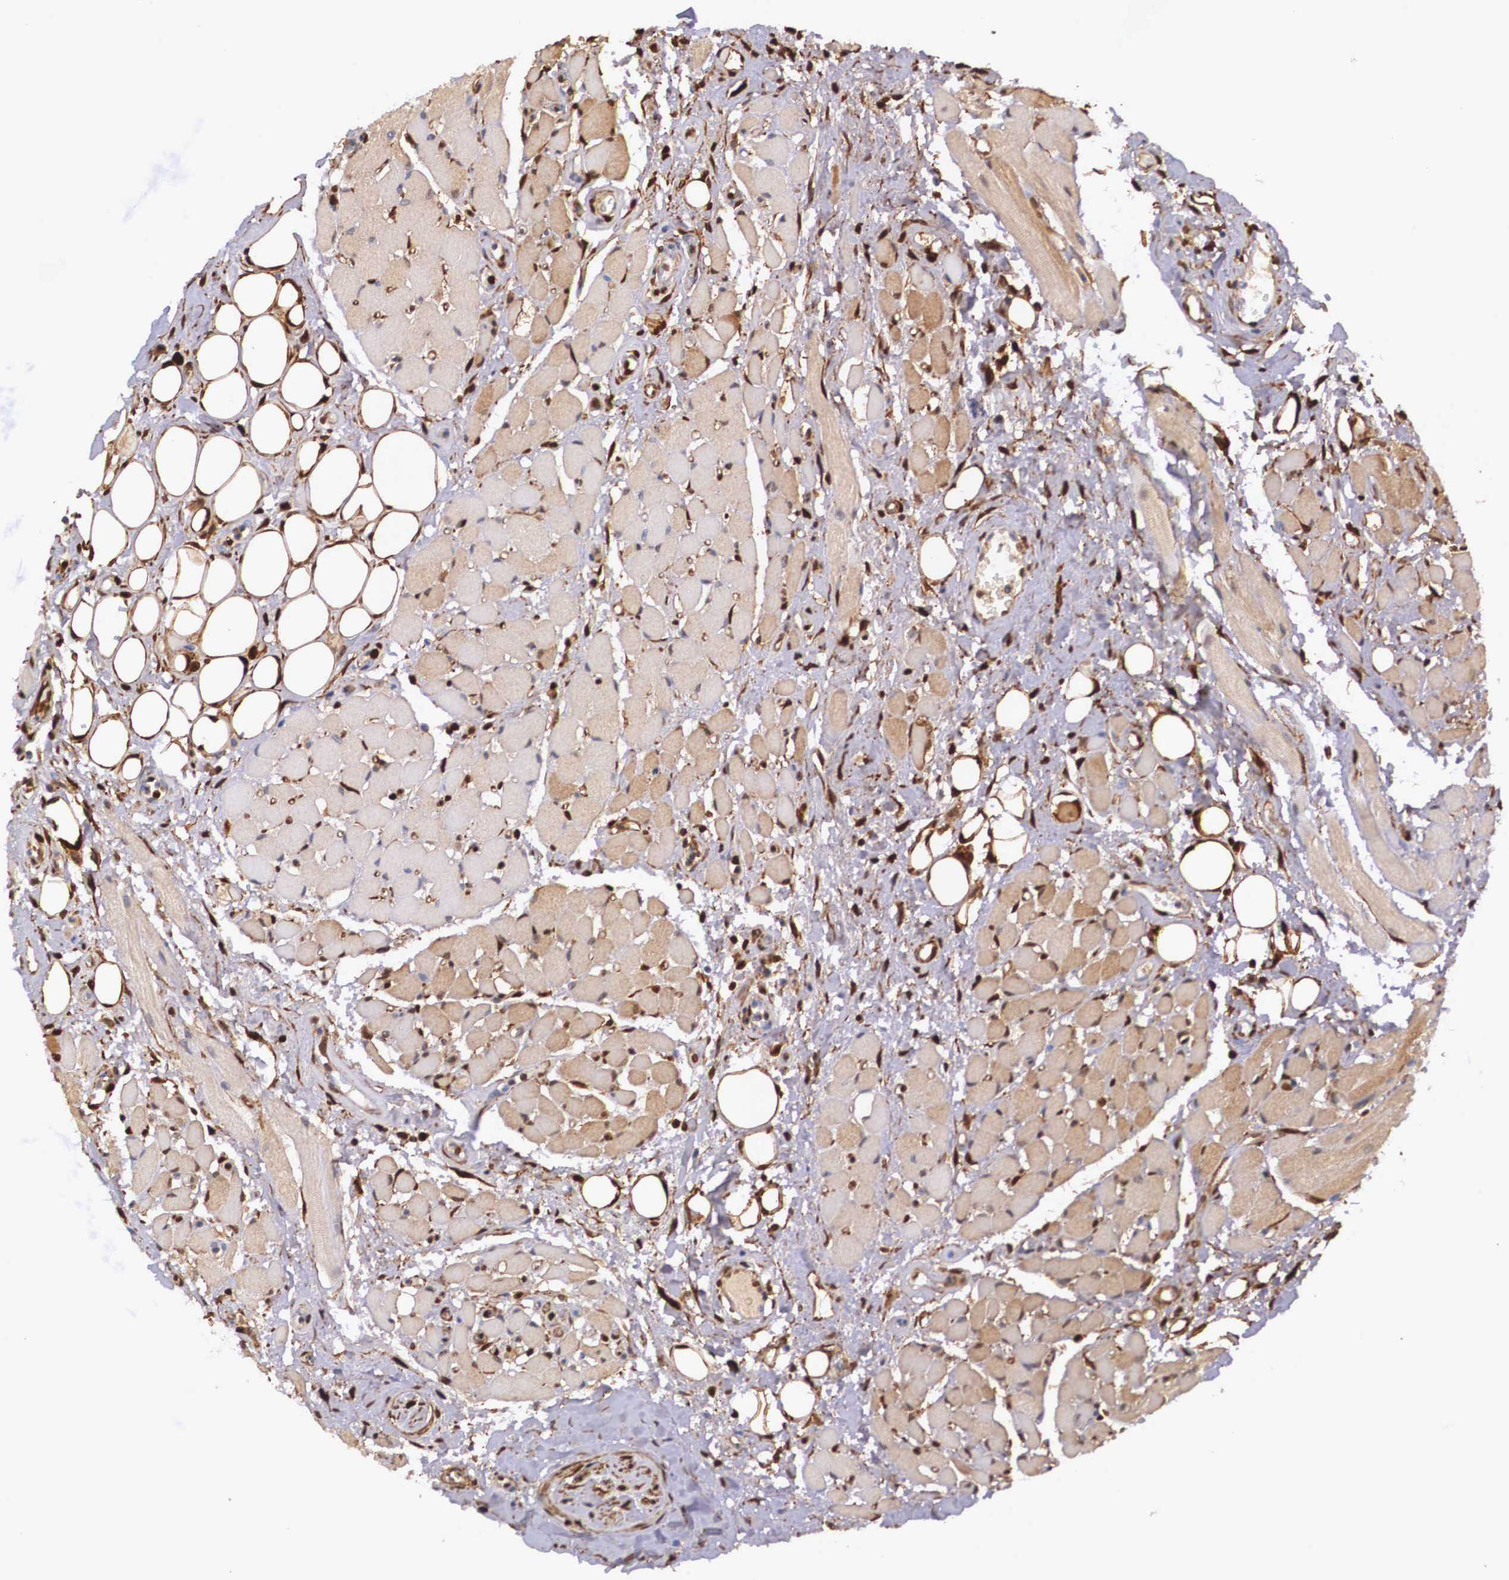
{"staining": {"intensity": "negative", "quantity": "none", "location": "none"}, "tissue": "oral mucosa", "cell_type": "Squamous epithelial cells", "image_type": "normal", "snomed": [{"axis": "morphology", "description": "Normal tissue, NOS"}, {"axis": "topography", "description": "Oral tissue"}], "caption": "IHC histopathology image of unremarkable oral mucosa: human oral mucosa stained with DAB (3,3'-diaminobenzidine) shows no significant protein staining in squamous epithelial cells.", "gene": "LGALS1", "patient": {"sex": "male", "age": 54}}